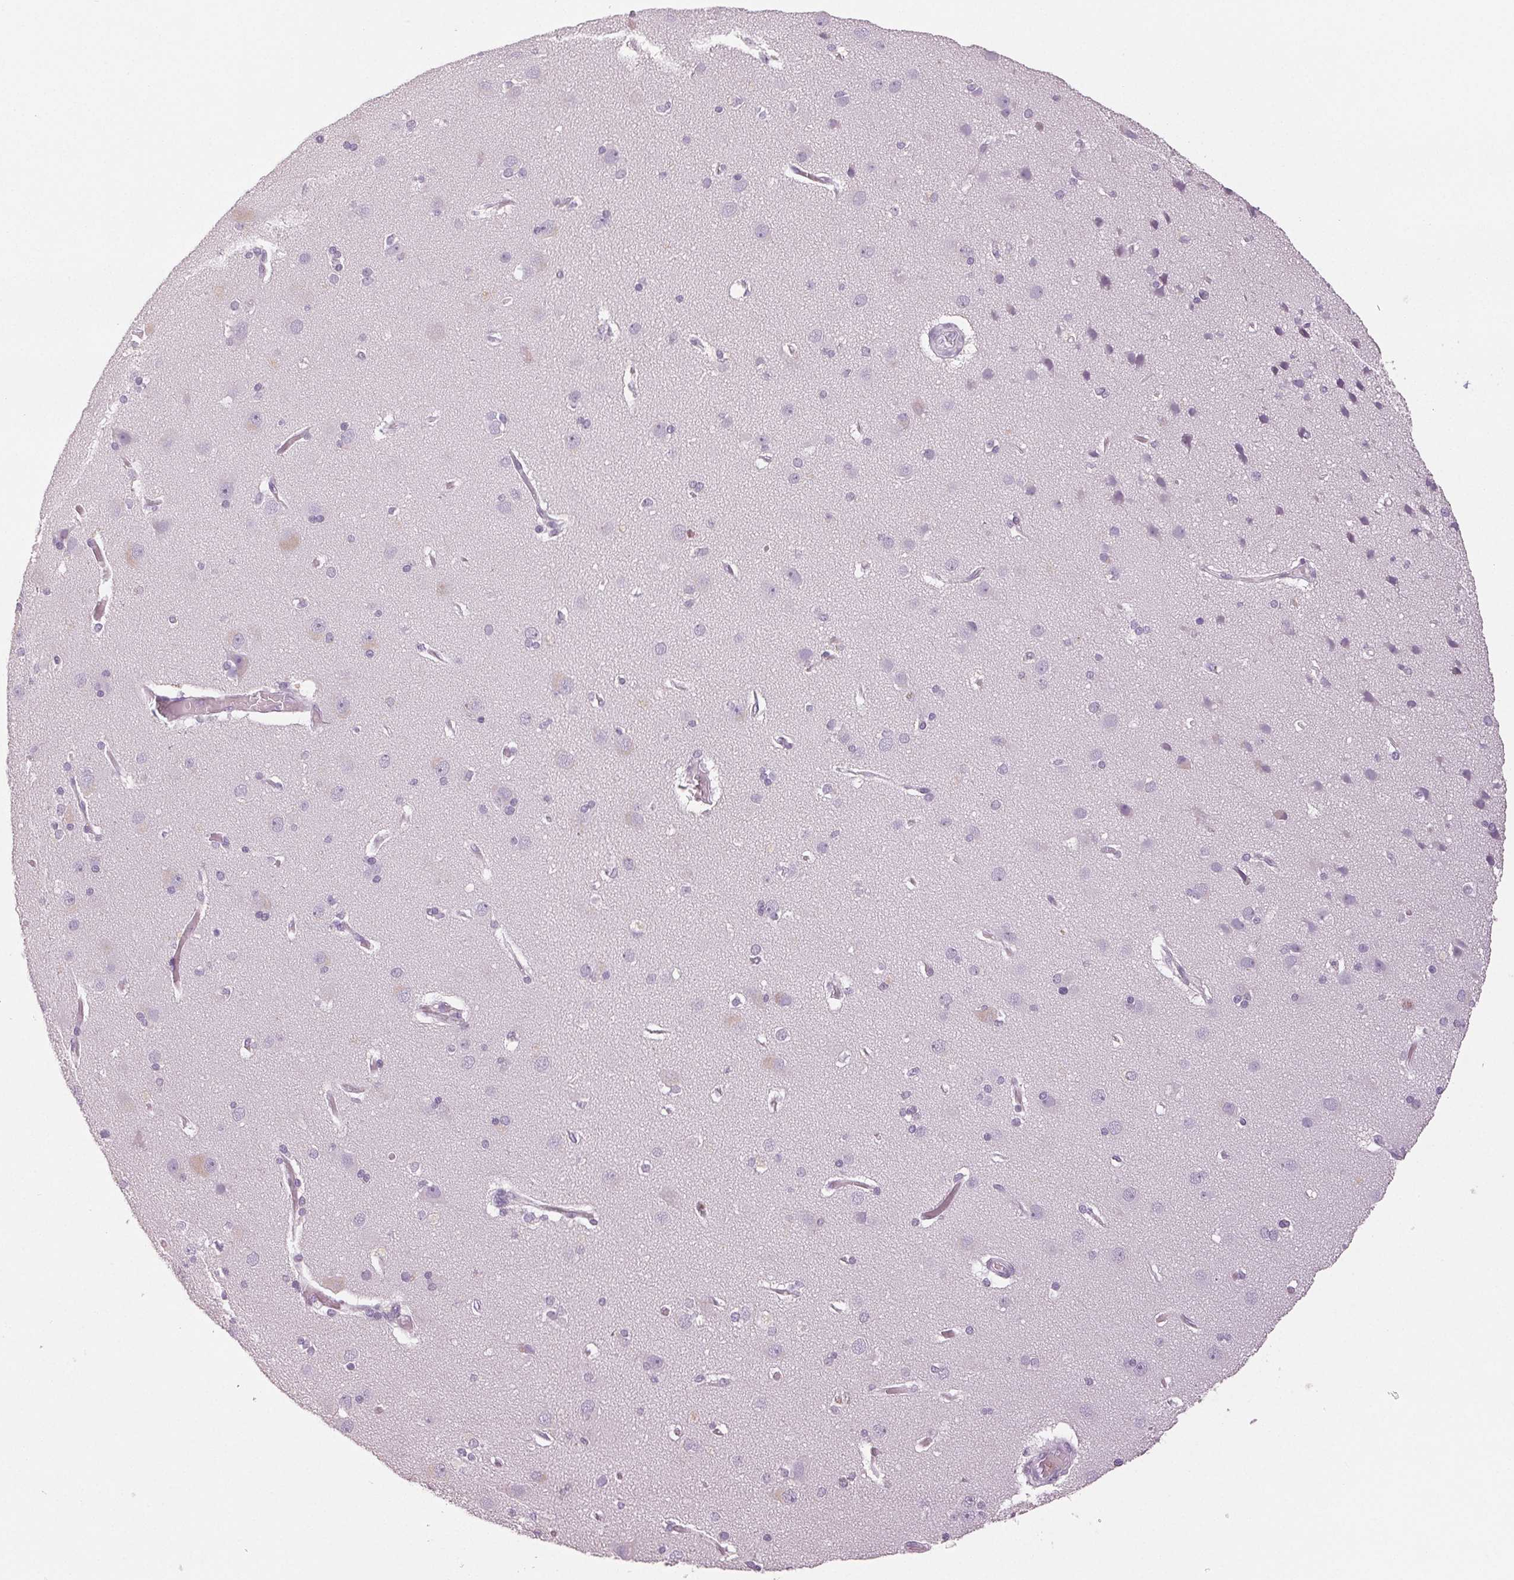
{"staining": {"intensity": "strong", "quantity": "<25%", "location": "cytoplasmic/membranous"}, "tissue": "cerebral cortex", "cell_type": "Endothelial cells", "image_type": "normal", "snomed": [{"axis": "morphology", "description": "Normal tissue, NOS"}, {"axis": "morphology", "description": "Glioma, malignant, High grade"}, {"axis": "topography", "description": "Cerebral cortex"}], "caption": "Normal cerebral cortex displays strong cytoplasmic/membranous staining in approximately <25% of endothelial cells.", "gene": "LTF", "patient": {"sex": "male", "age": 71}}